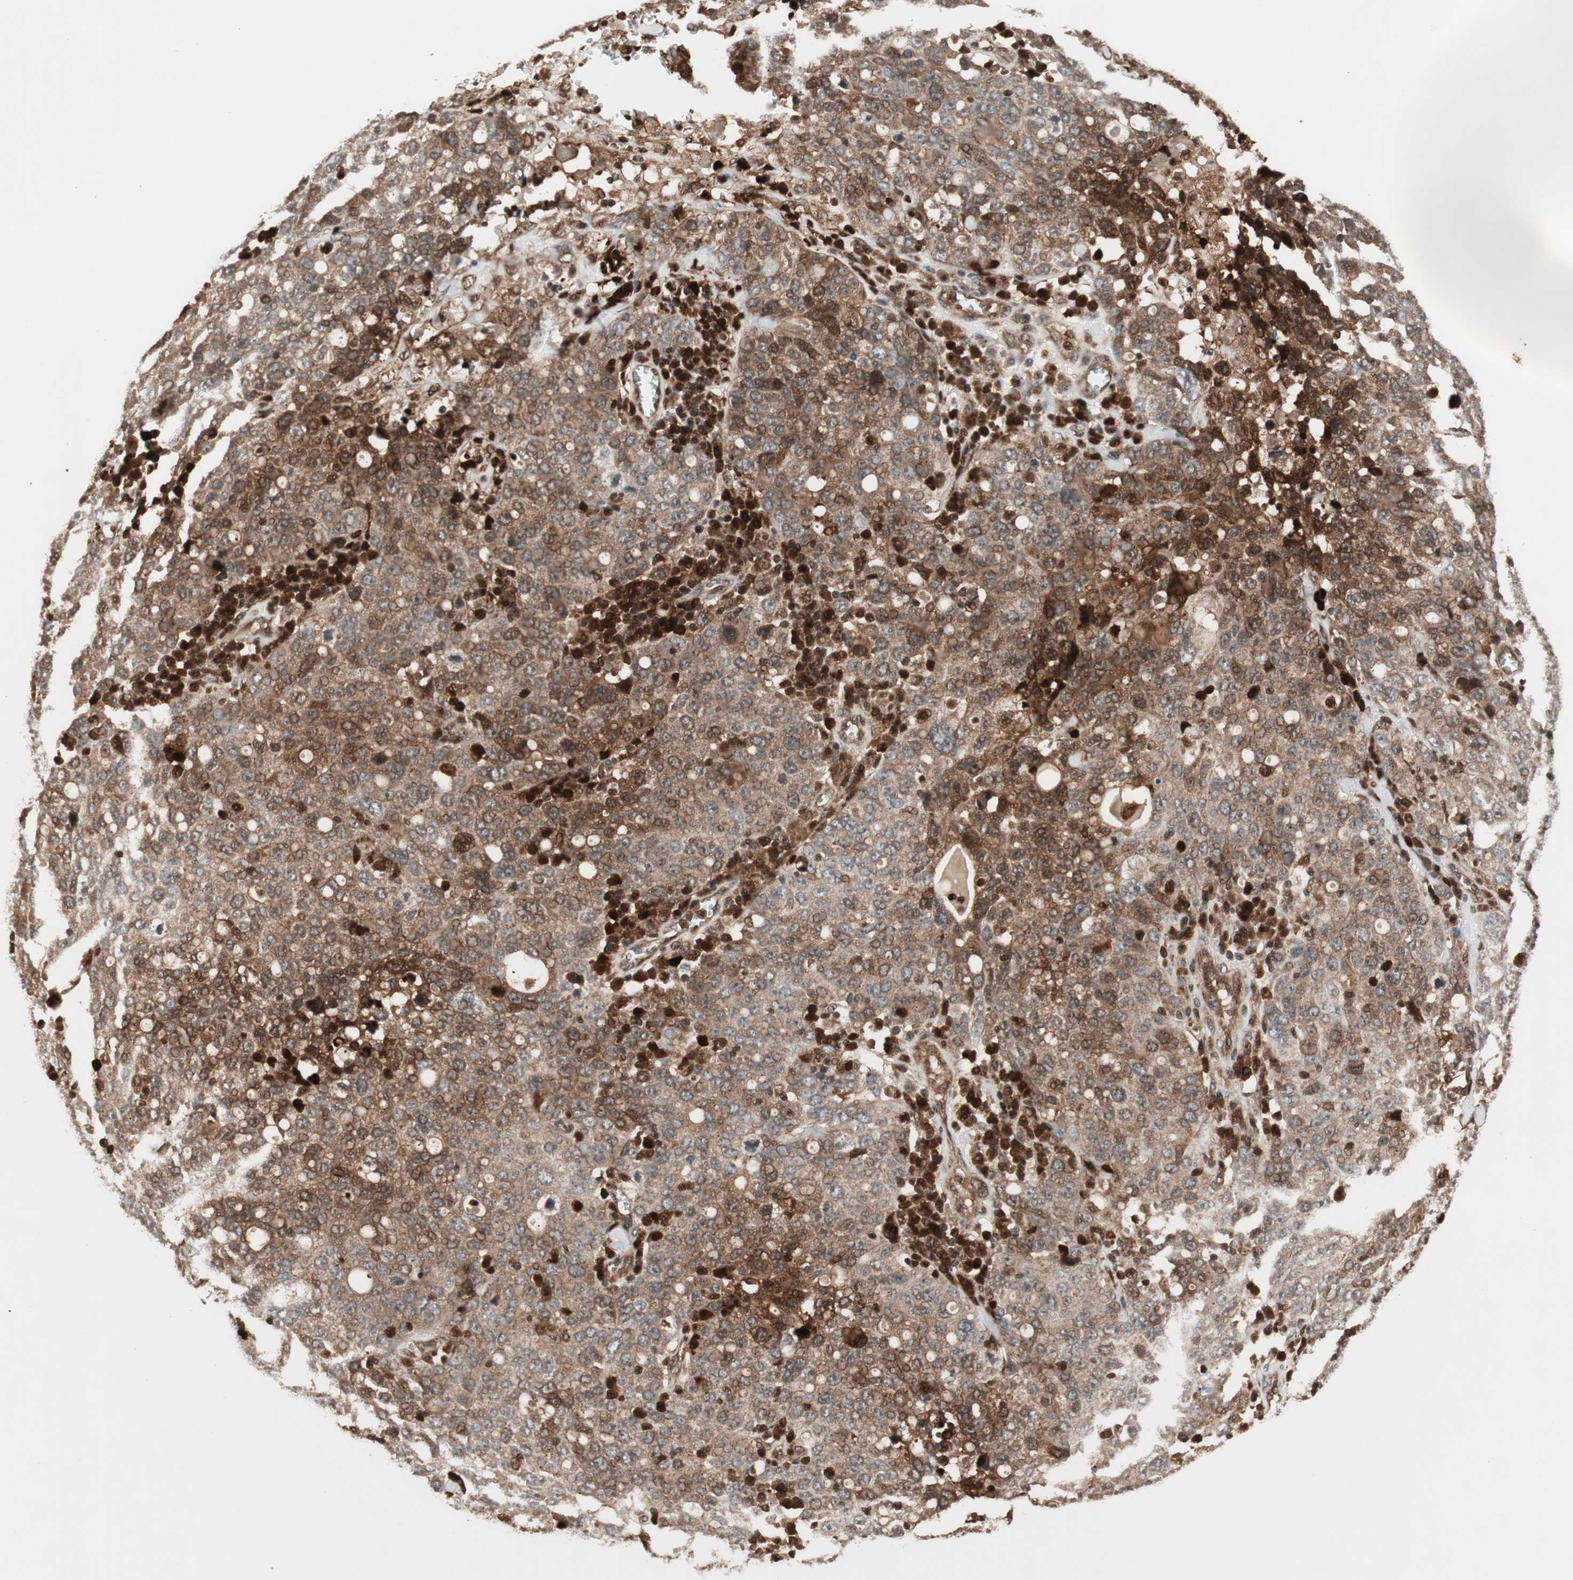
{"staining": {"intensity": "strong", "quantity": ">75%", "location": "cytoplasmic/membranous"}, "tissue": "ovarian cancer", "cell_type": "Tumor cells", "image_type": "cancer", "snomed": [{"axis": "morphology", "description": "Carcinoma, endometroid"}, {"axis": "topography", "description": "Ovary"}], "caption": "Ovarian cancer stained with a protein marker demonstrates strong staining in tumor cells.", "gene": "PRKG2", "patient": {"sex": "female", "age": 62}}